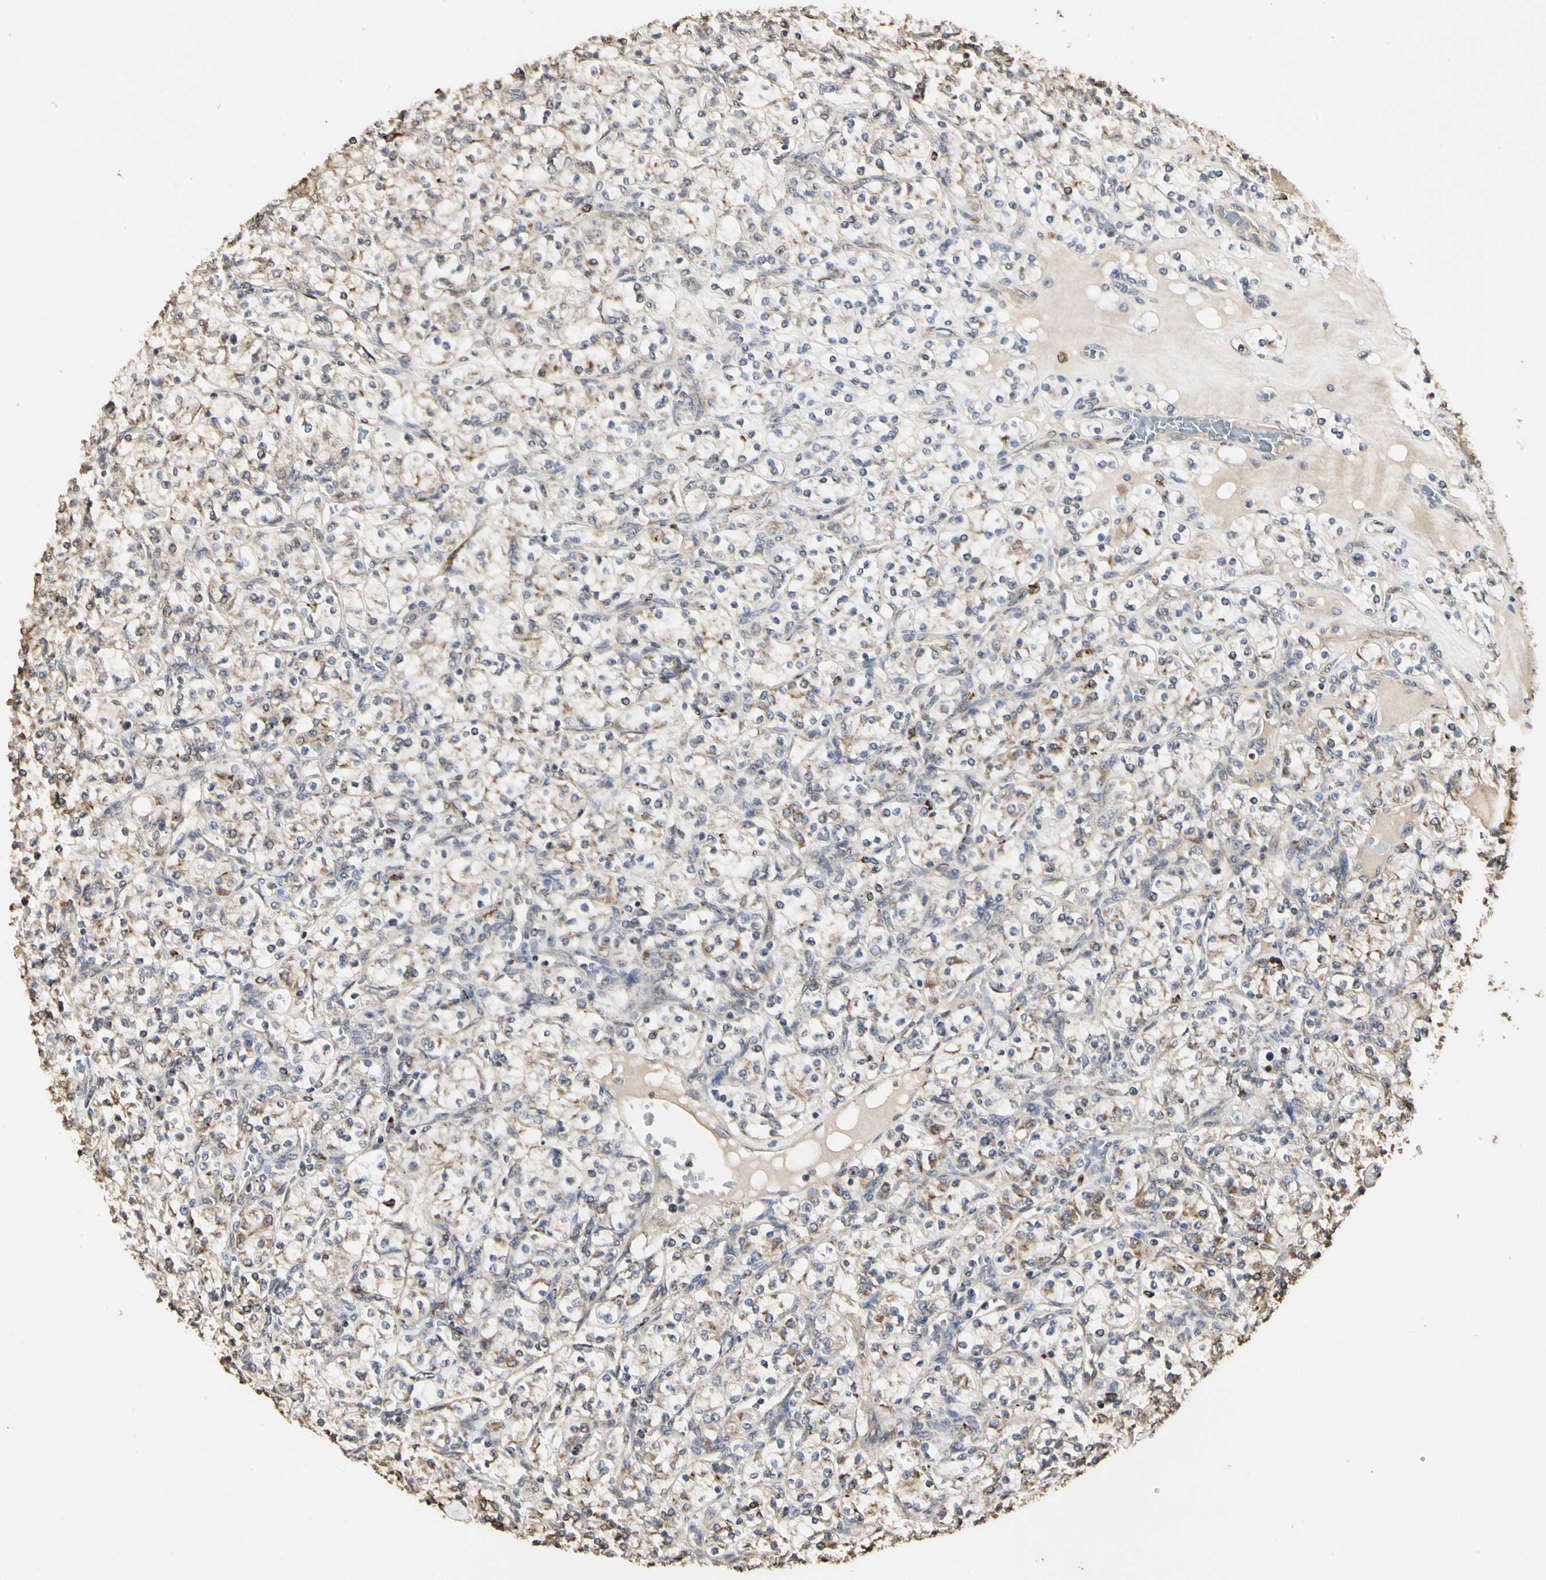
{"staining": {"intensity": "moderate", "quantity": "25%-75%", "location": "cytoplasmic/membranous"}, "tissue": "renal cancer", "cell_type": "Tumor cells", "image_type": "cancer", "snomed": [{"axis": "morphology", "description": "Adenocarcinoma, NOS"}, {"axis": "topography", "description": "Kidney"}], "caption": "Protein expression analysis of adenocarcinoma (renal) demonstrates moderate cytoplasmic/membranous expression in approximately 25%-75% of tumor cells. The staining was performed using DAB (3,3'-diaminobenzidine), with brown indicating positive protein expression. Nuclei are stained blue with hematoxylin.", "gene": "TAOK1", "patient": {"sex": "male", "age": 77}}